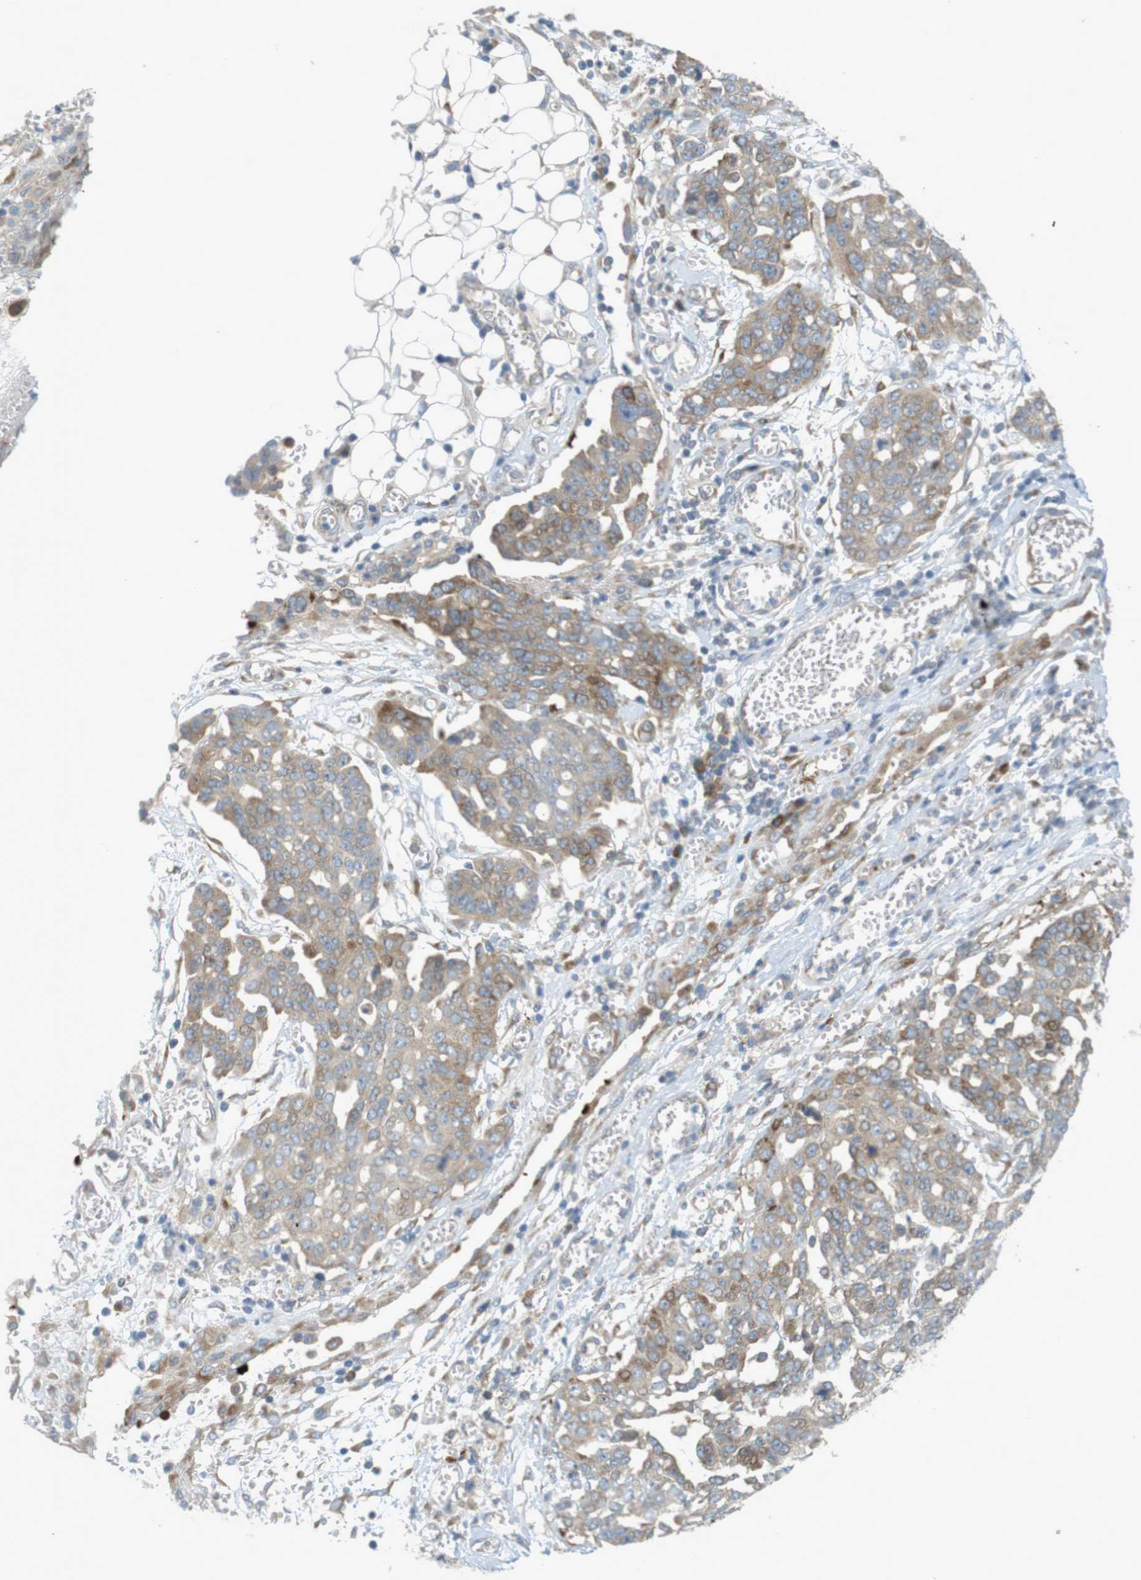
{"staining": {"intensity": "weak", "quantity": ">75%", "location": "cytoplasmic/membranous"}, "tissue": "ovarian cancer", "cell_type": "Tumor cells", "image_type": "cancer", "snomed": [{"axis": "morphology", "description": "Cystadenocarcinoma, serous, NOS"}, {"axis": "topography", "description": "Soft tissue"}, {"axis": "topography", "description": "Ovary"}], "caption": "Immunohistochemistry (IHC) photomicrograph of human ovarian cancer (serous cystadenocarcinoma) stained for a protein (brown), which reveals low levels of weak cytoplasmic/membranous expression in about >75% of tumor cells.", "gene": "GJC3", "patient": {"sex": "female", "age": 57}}